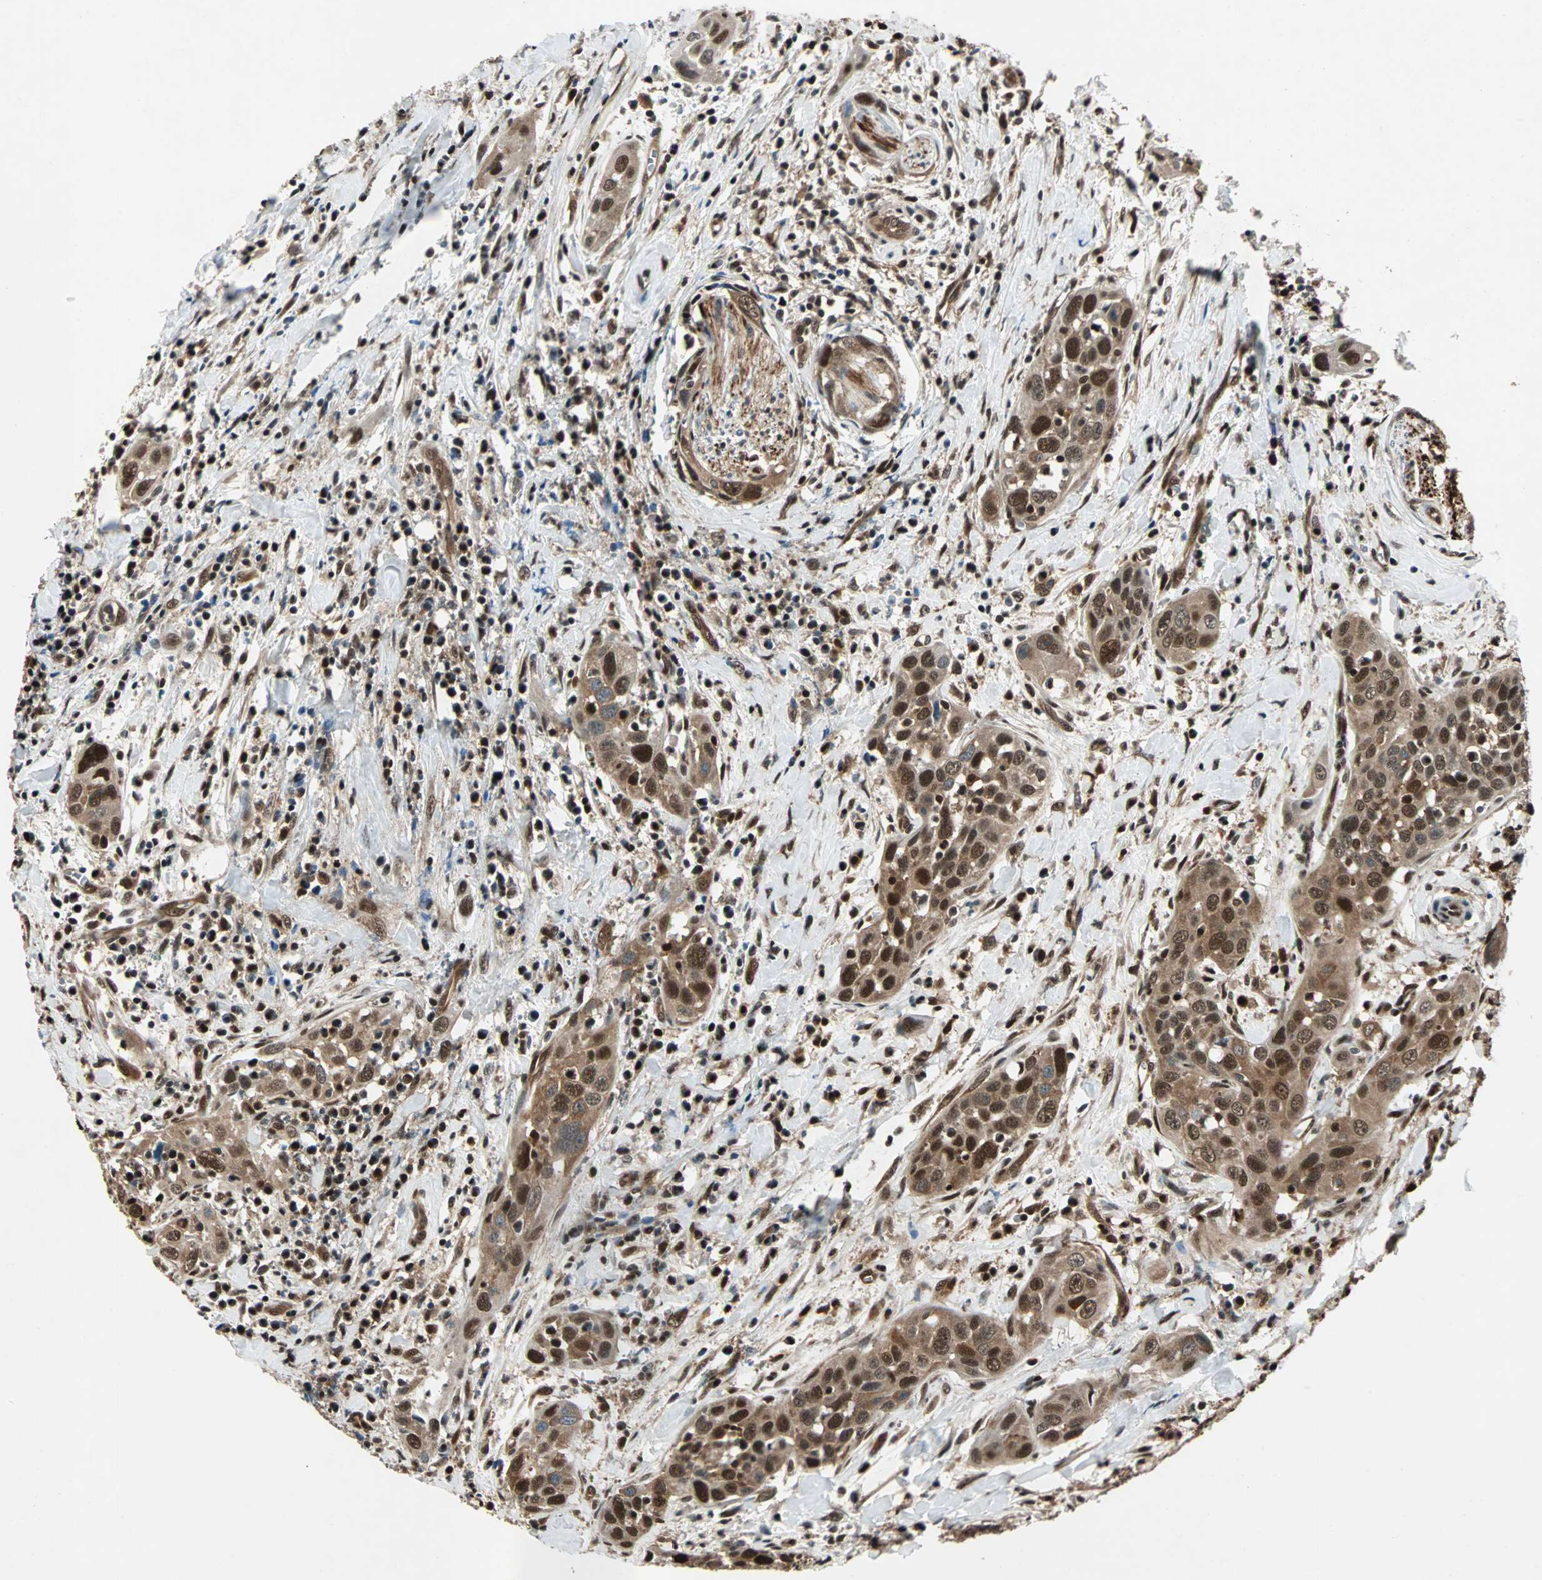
{"staining": {"intensity": "strong", "quantity": ">75%", "location": "cytoplasmic/membranous,nuclear"}, "tissue": "head and neck cancer", "cell_type": "Tumor cells", "image_type": "cancer", "snomed": [{"axis": "morphology", "description": "Squamous cell carcinoma, NOS"}, {"axis": "topography", "description": "Oral tissue"}, {"axis": "topography", "description": "Head-Neck"}], "caption": "Head and neck cancer (squamous cell carcinoma) stained with a brown dye demonstrates strong cytoplasmic/membranous and nuclear positive staining in about >75% of tumor cells.", "gene": "ACLY", "patient": {"sex": "female", "age": 50}}